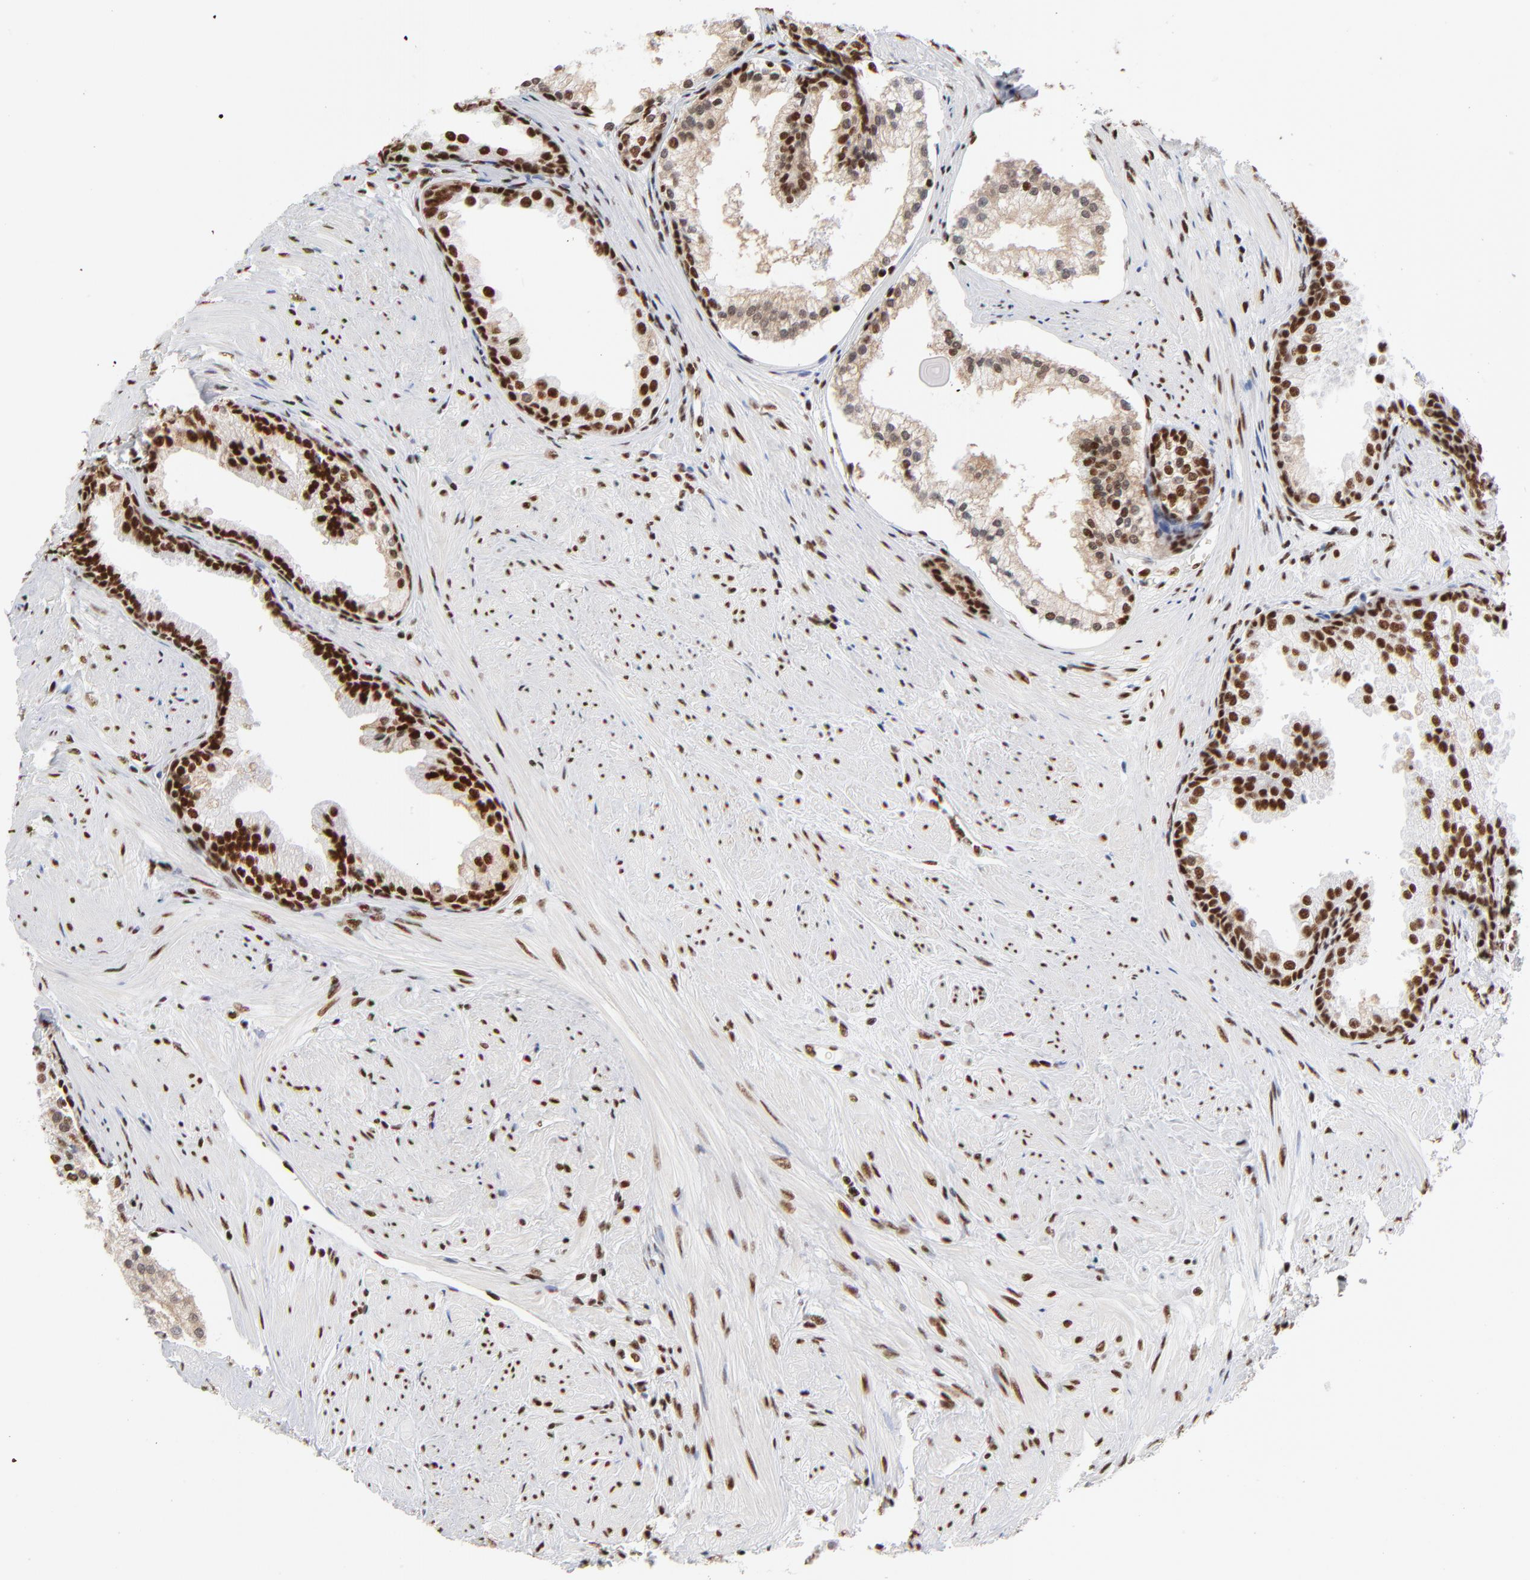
{"staining": {"intensity": "strong", "quantity": ">75%", "location": "cytoplasmic/membranous,nuclear"}, "tissue": "prostate cancer", "cell_type": "Tumor cells", "image_type": "cancer", "snomed": [{"axis": "morphology", "description": "Adenocarcinoma, Medium grade"}, {"axis": "topography", "description": "Prostate"}], "caption": "Human prostate cancer (adenocarcinoma (medium-grade)) stained with a brown dye shows strong cytoplasmic/membranous and nuclear positive expression in about >75% of tumor cells.", "gene": "CREB1", "patient": {"sex": "male", "age": 70}}